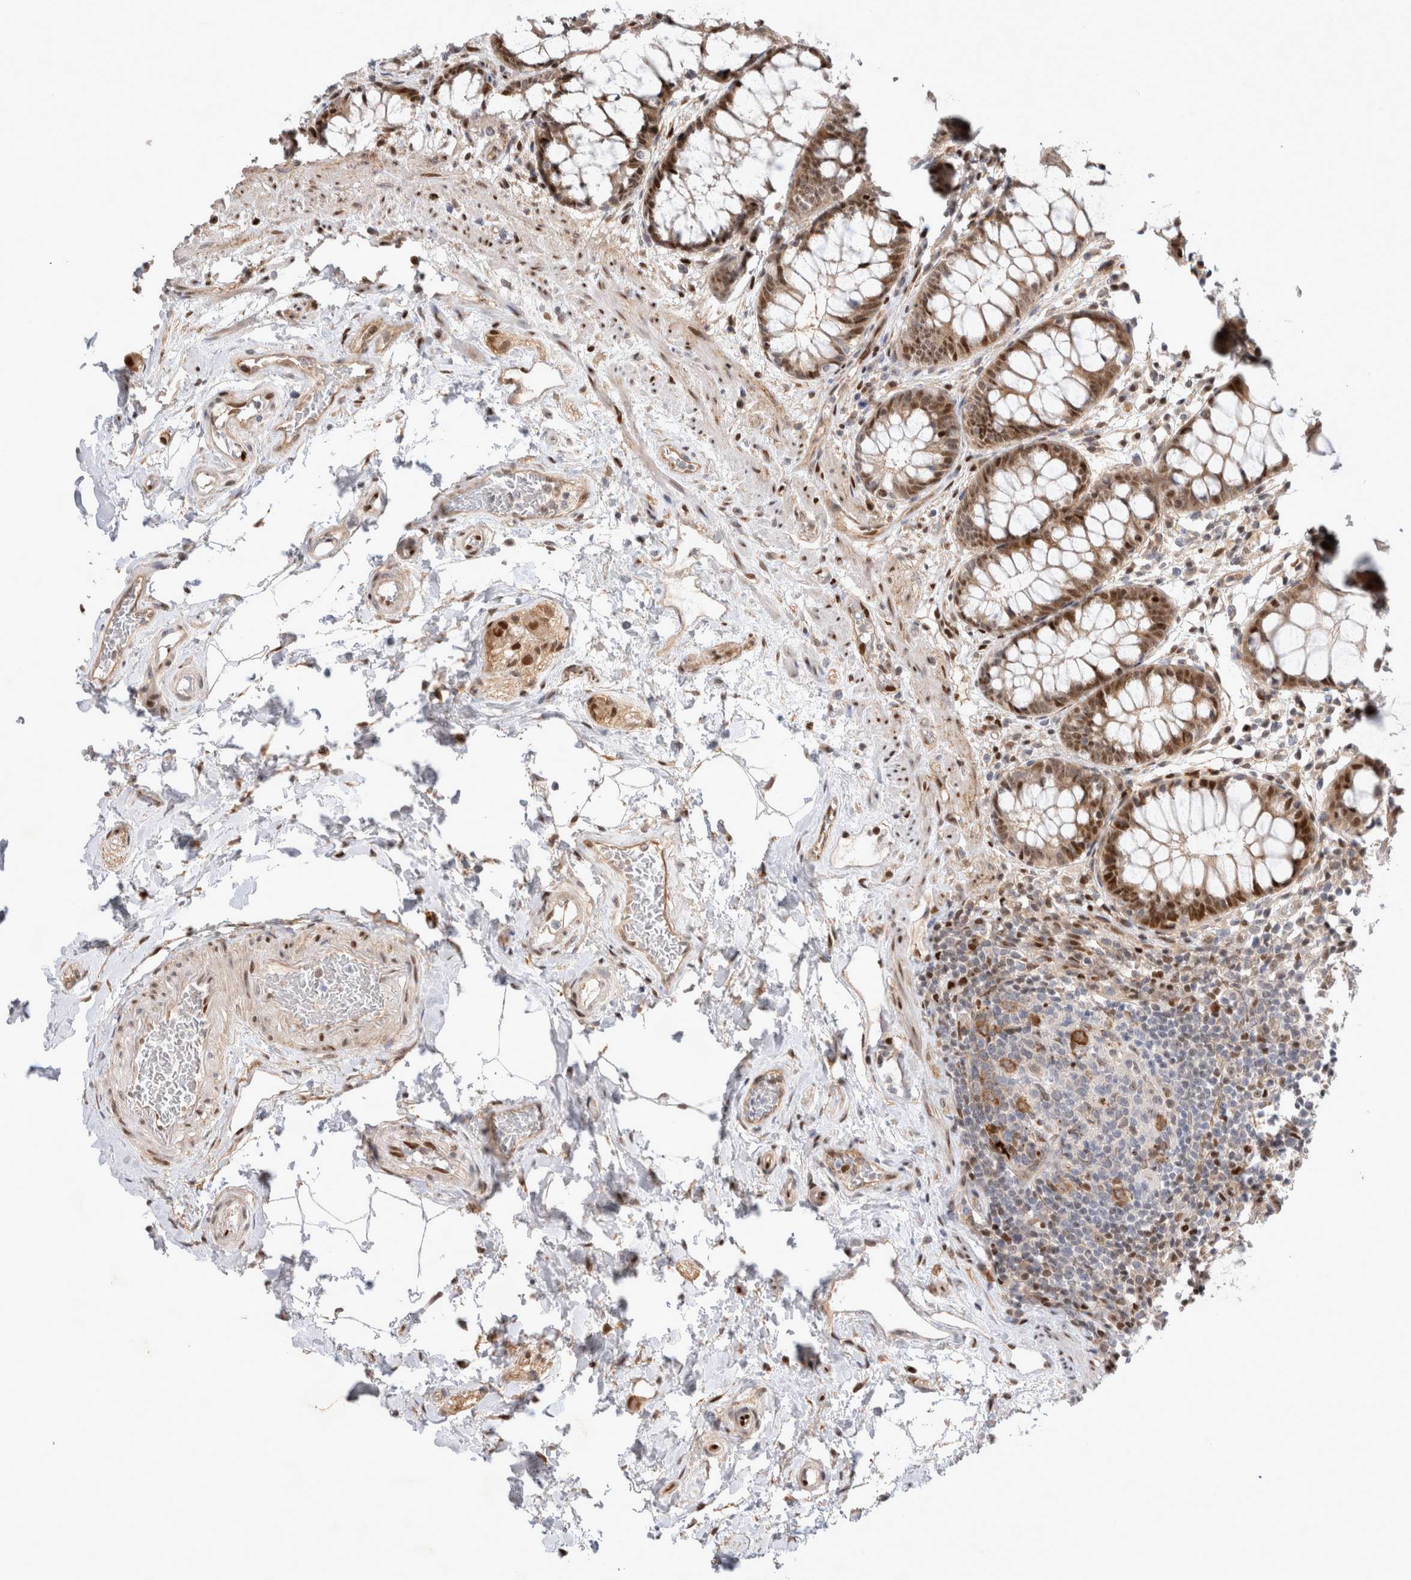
{"staining": {"intensity": "moderate", "quantity": ">75%", "location": "cytoplasmic/membranous,nuclear"}, "tissue": "rectum", "cell_type": "Glandular cells", "image_type": "normal", "snomed": [{"axis": "morphology", "description": "Normal tissue, NOS"}, {"axis": "topography", "description": "Rectum"}], "caption": "The micrograph displays immunohistochemical staining of benign rectum. There is moderate cytoplasmic/membranous,nuclear positivity is appreciated in about >75% of glandular cells.", "gene": "TCF4", "patient": {"sex": "male", "age": 64}}